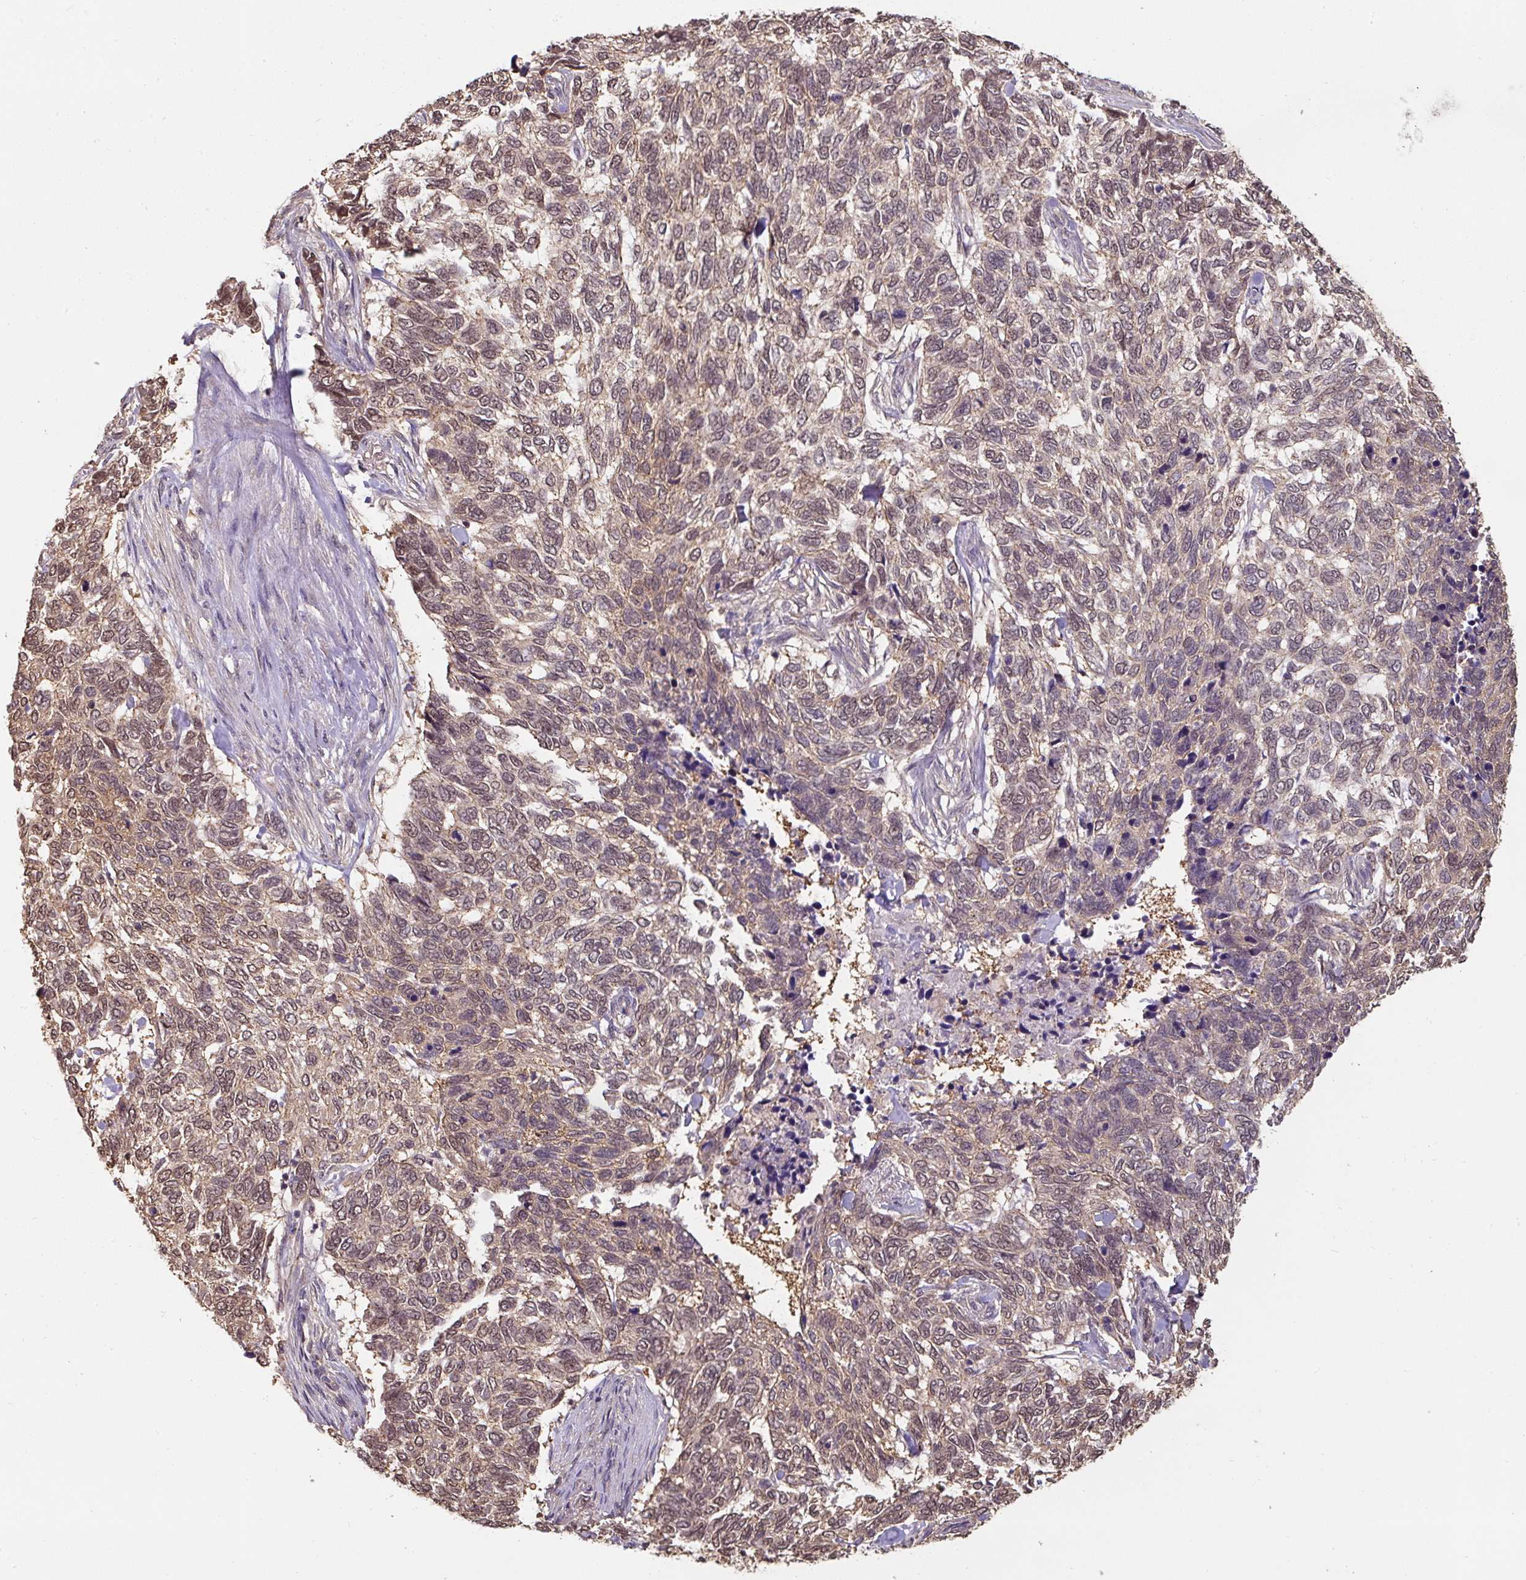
{"staining": {"intensity": "weak", "quantity": ">75%", "location": "nuclear"}, "tissue": "skin cancer", "cell_type": "Tumor cells", "image_type": "cancer", "snomed": [{"axis": "morphology", "description": "Basal cell carcinoma"}, {"axis": "topography", "description": "Skin"}], "caption": "Basal cell carcinoma (skin) stained for a protein shows weak nuclear positivity in tumor cells.", "gene": "ST13", "patient": {"sex": "female", "age": 65}}